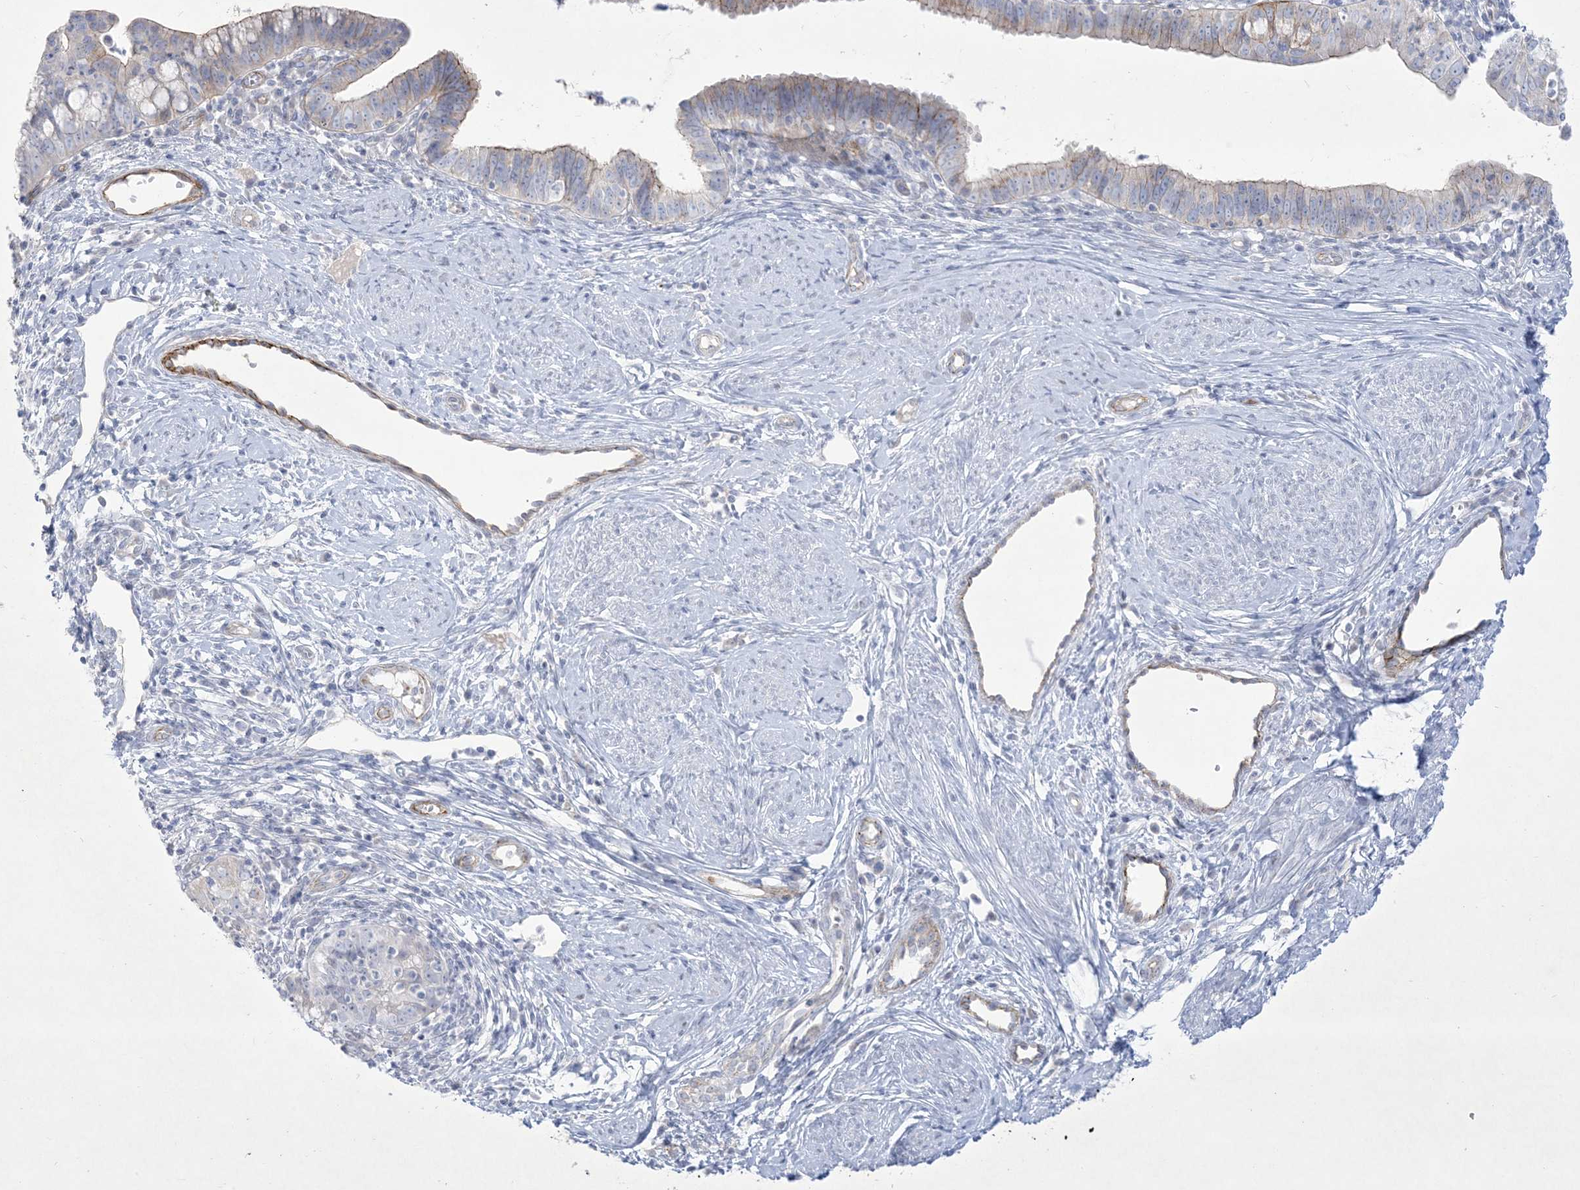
{"staining": {"intensity": "weak", "quantity": "25%-75%", "location": "cytoplasmic/membranous"}, "tissue": "cervical cancer", "cell_type": "Tumor cells", "image_type": "cancer", "snomed": [{"axis": "morphology", "description": "Adenocarcinoma, NOS"}, {"axis": "topography", "description": "Cervix"}], "caption": "Immunohistochemistry (IHC) of human cervical adenocarcinoma exhibits low levels of weak cytoplasmic/membranous positivity in about 25%-75% of tumor cells.", "gene": "B3GNT7", "patient": {"sex": "female", "age": 36}}